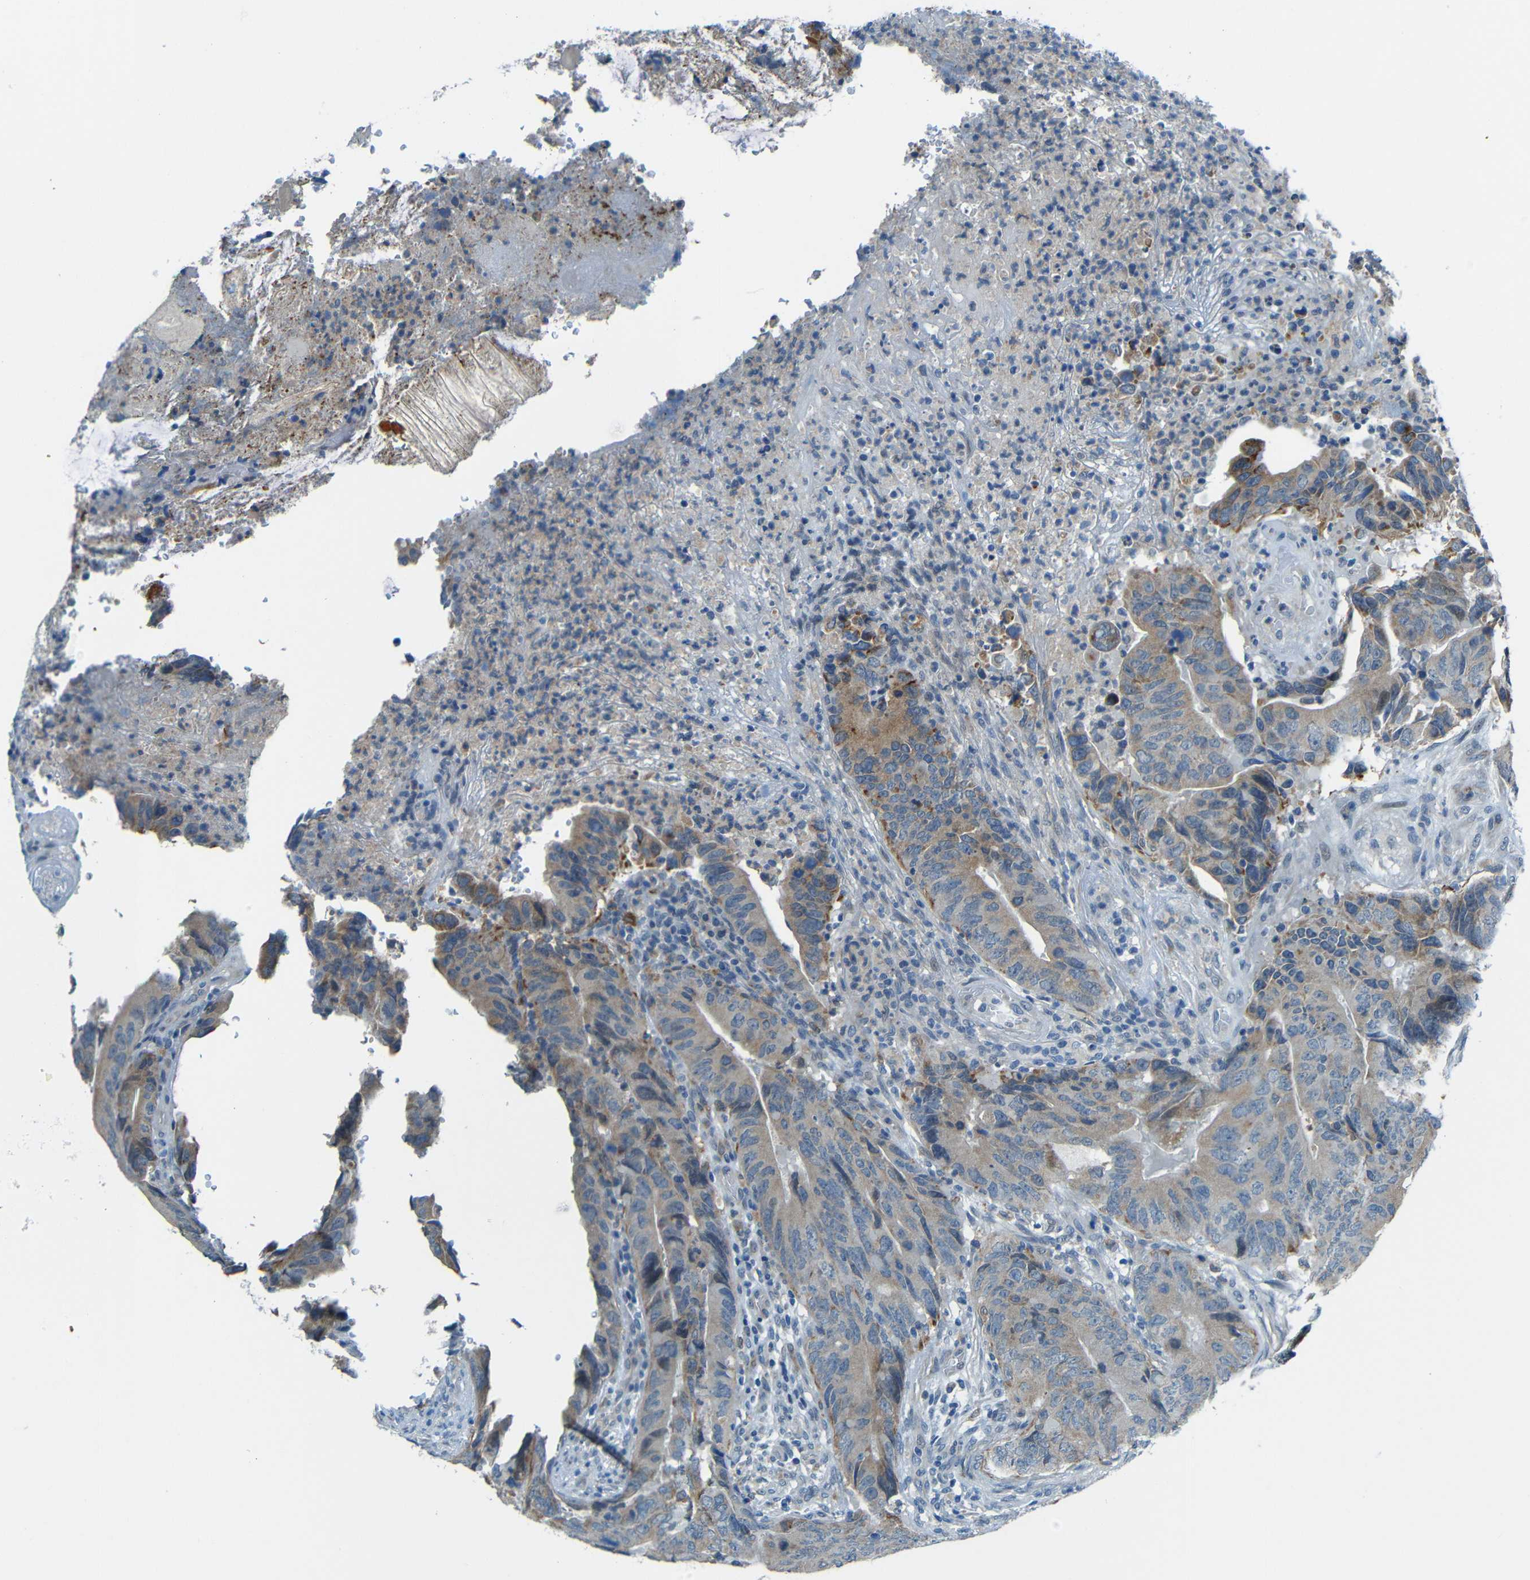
{"staining": {"intensity": "moderate", "quantity": "25%-75%", "location": "cytoplasmic/membranous"}, "tissue": "colorectal cancer", "cell_type": "Tumor cells", "image_type": "cancer", "snomed": [{"axis": "morphology", "description": "Normal tissue, NOS"}, {"axis": "morphology", "description": "Adenocarcinoma, NOS"}, {"axis": "topography", "description": "Colon"}], "caption": "This is a histology image of immunohistochemistry (IHC) staining of colorectal cancer, which shows moderate expression in the cytoplasmic/membranous of tumor cells.", "gene": "ANKRD22", "patient": {"sex": "male", "age": 56}}